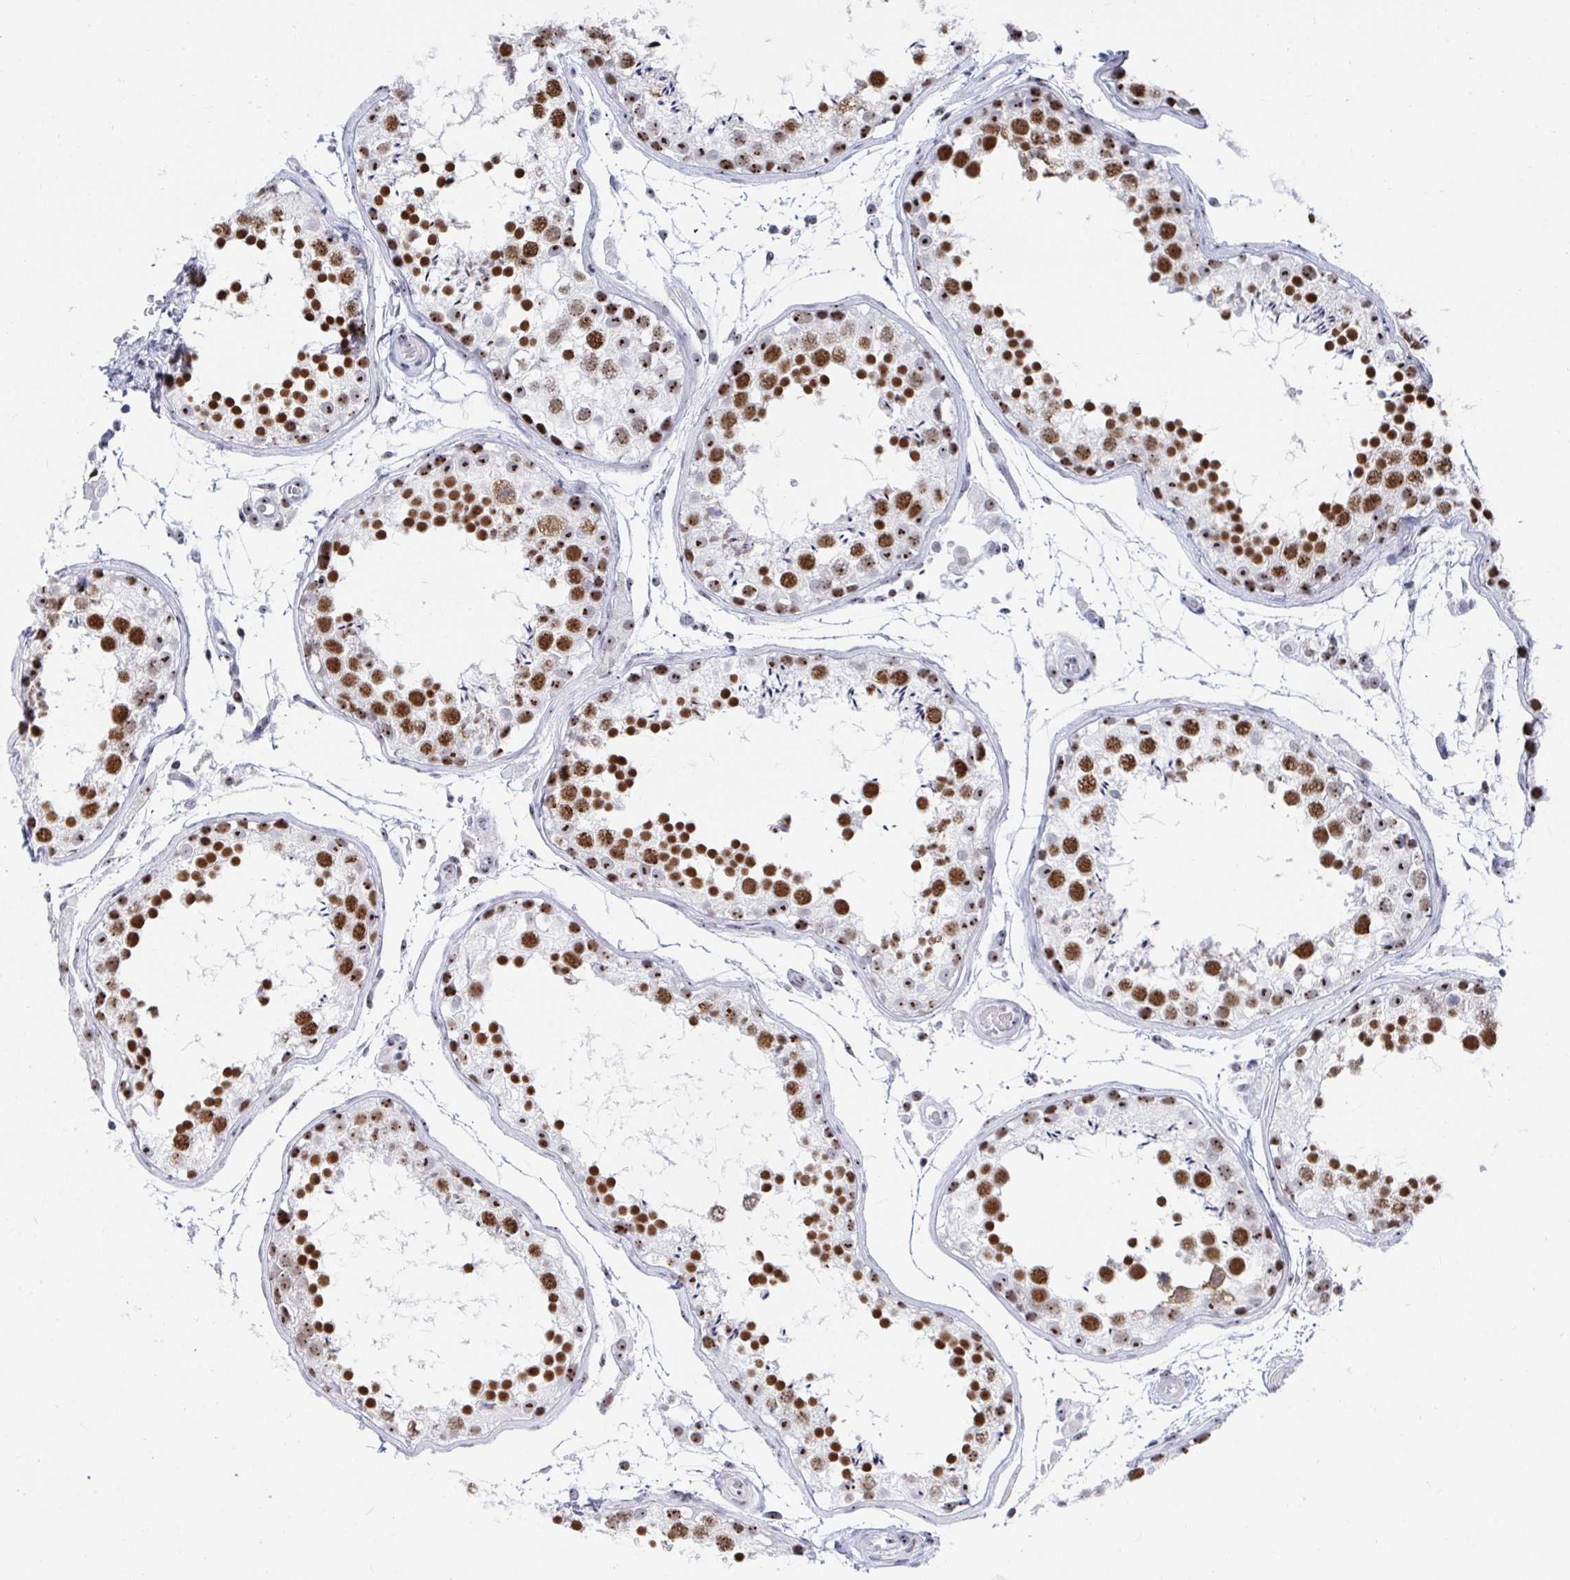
{"staining": {"intensity": "moderate", "quantity": ">75%", "location": "nuclear"}, "tissue": "testis", "cell_type": "Cells in seminiferous ducts", "image_type": "normal", "snomed": [{"axis": "morphology", "description": "Normal tissue, NOS"}, {"axis": "topography", "description": "Testis"}], "caption": "Immunohistochemistry (IHC) micrograph of benign human testis stained for a protein (brown), which shows medium levels of moderate nuclear positivity in about >75% of cells in seminiferous ducts.", "gene": "SIRT7", "patient": {"sex": "male", "age": 29}}